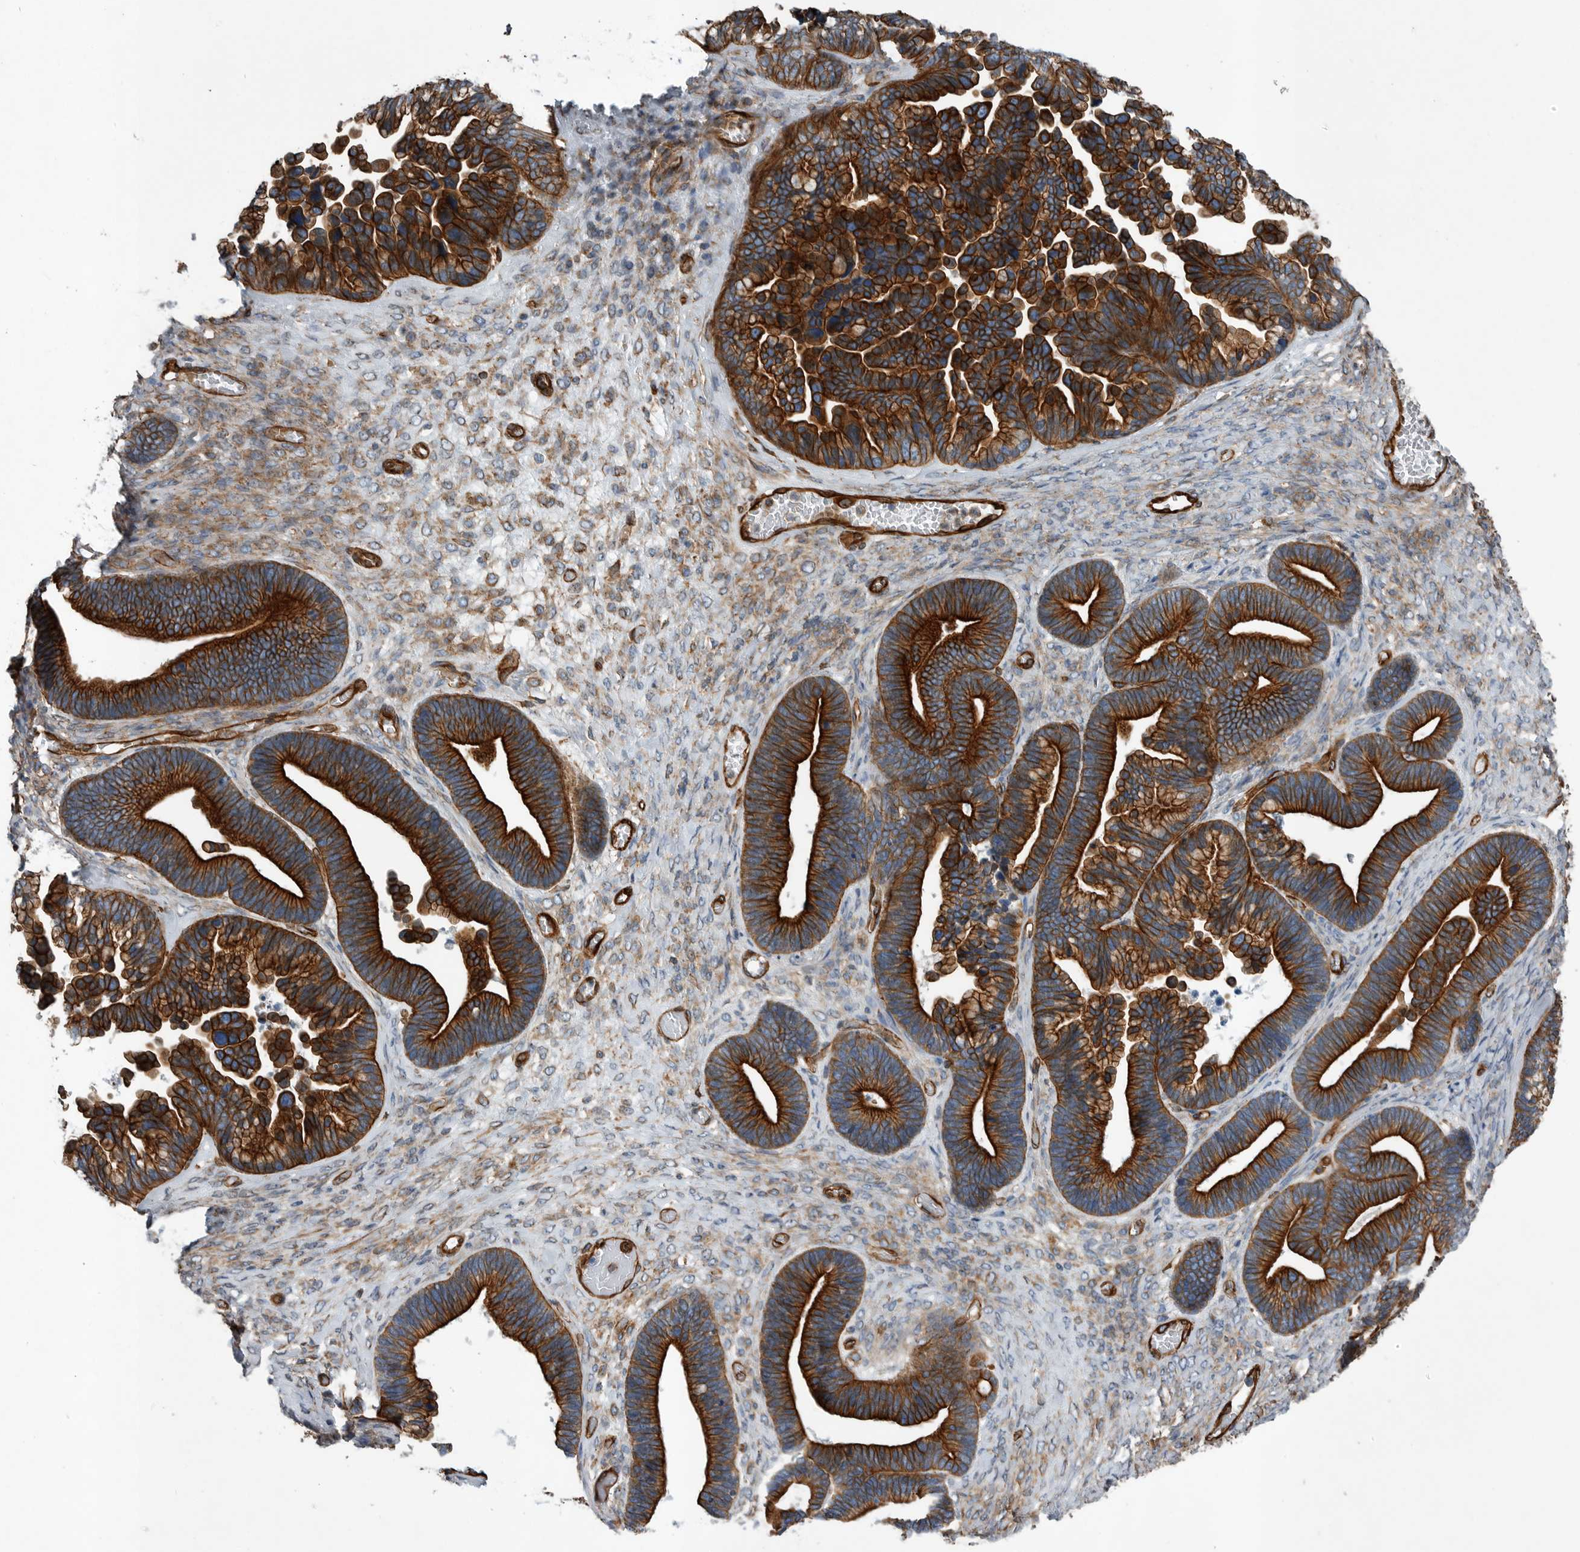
{"staining": {"intensity": "strong", "quantity": ">75%", "location": "cytoplasmic/membranous"}, "tissue": "ovarian cancer", "cell_type": "Tumor cells", "image_type": "cancer", "snomed": [{"axis": "morphology", "description": "Cystadenocarcinoma, serous, NOS"}, {"axis": "topography", "description": "Ovary"}], "caption": "Ovarian serous cystadenocarcinoma stained with DAB (3,3'-diaminobenzidine) immunohistochemistry reveals high levels of strong cytoplasmic/membranous staining in approximately >75% of tumor cells.", "gene": "PLEC", "patient": {"sex": "female", "age": 56}}